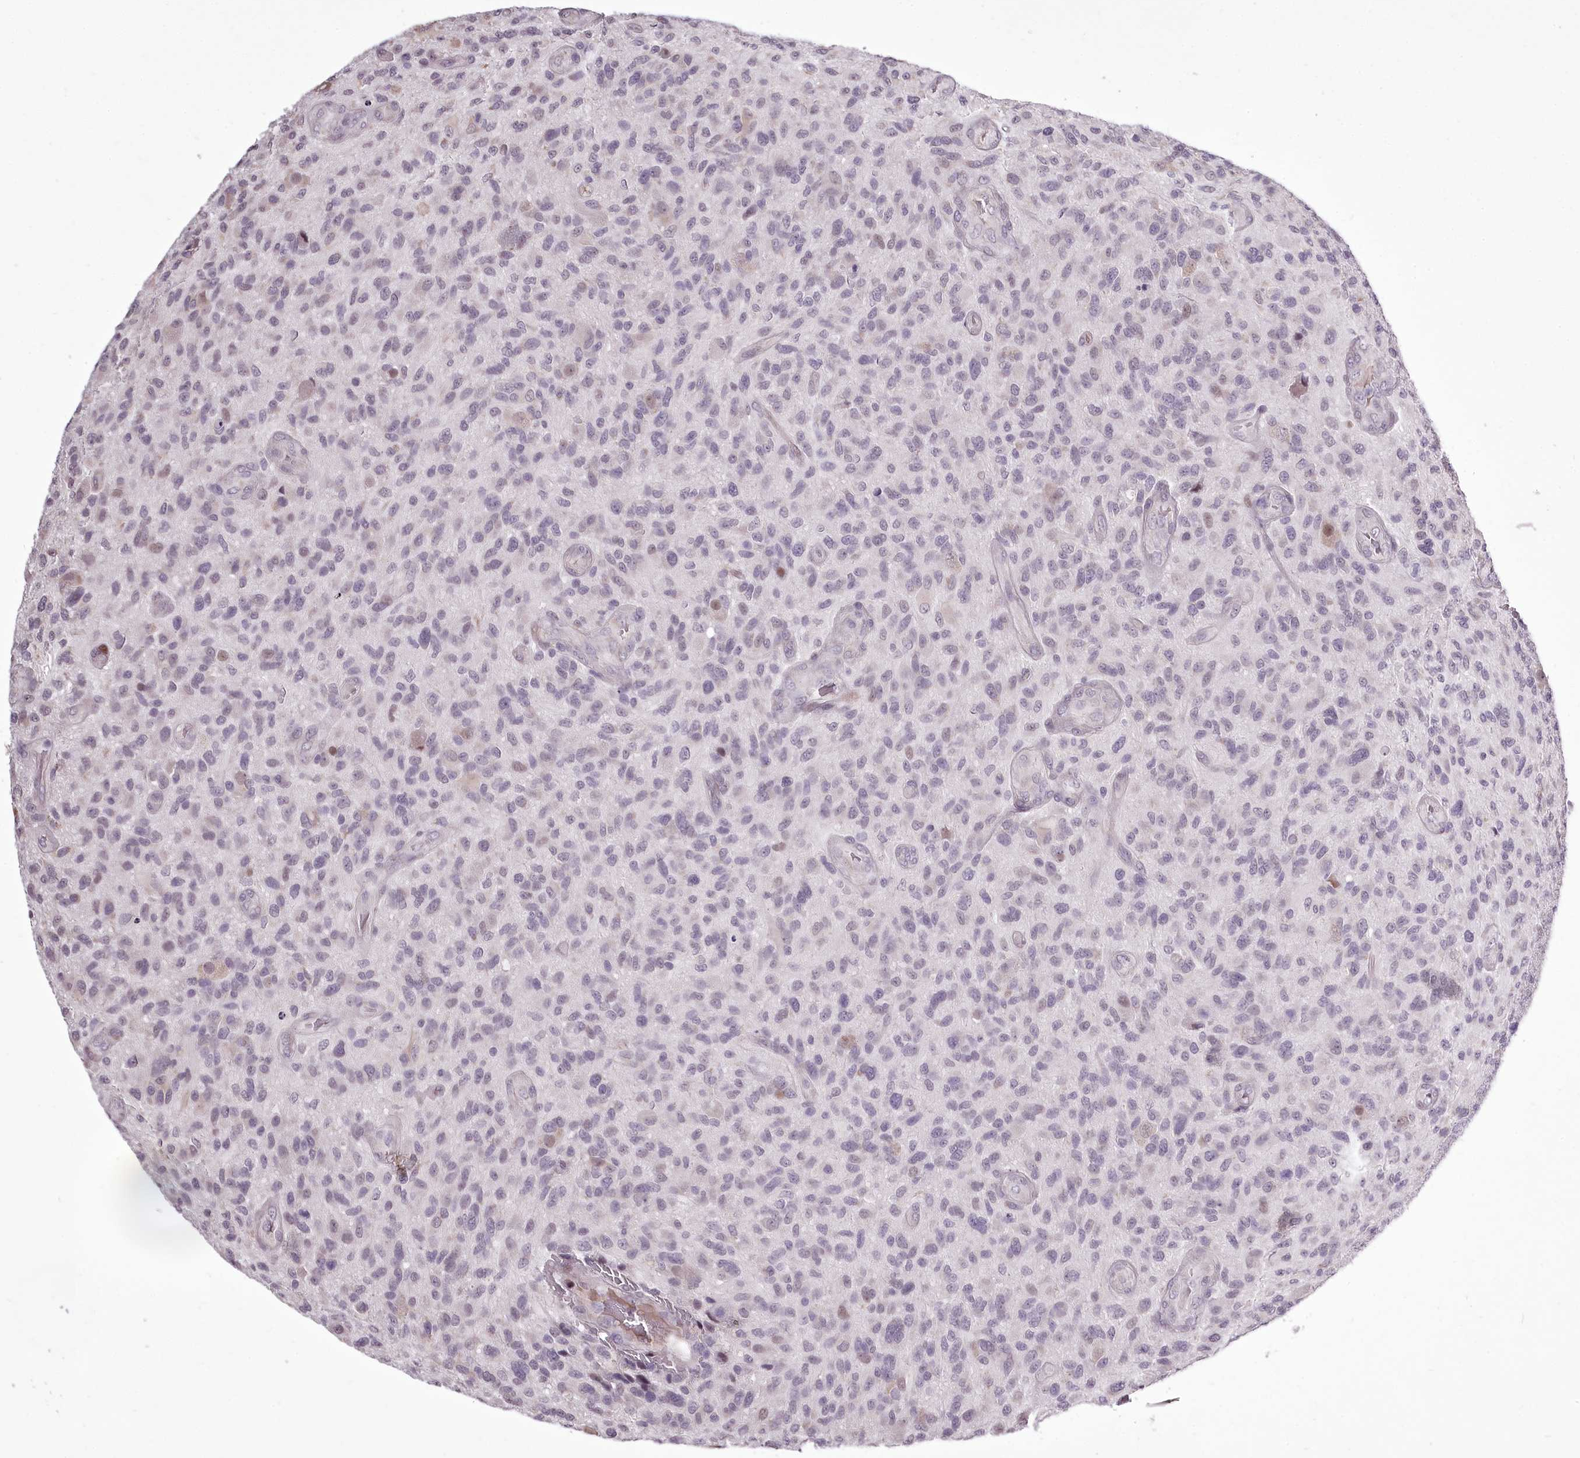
{"staining": {"intensity": "weak", "quantity": "25%-75%", "location": "nuclear"}, "tissue": "glioma", "cell_type": "Tumor cells", "image_type": "cancer", "snomed": [{"axis": "morphology", "description": "Glioma, malignant, High grade"}, {"axis": "topography", "description": "Brain"}], "caption": "This photomicrograph shows immunohistochemistry staining of human glioma, with low weak nuclear expression in about 25%-75% of tumor cells.", "gene": "C1orf56", "patient": {"sex": "male", "age": 47}}